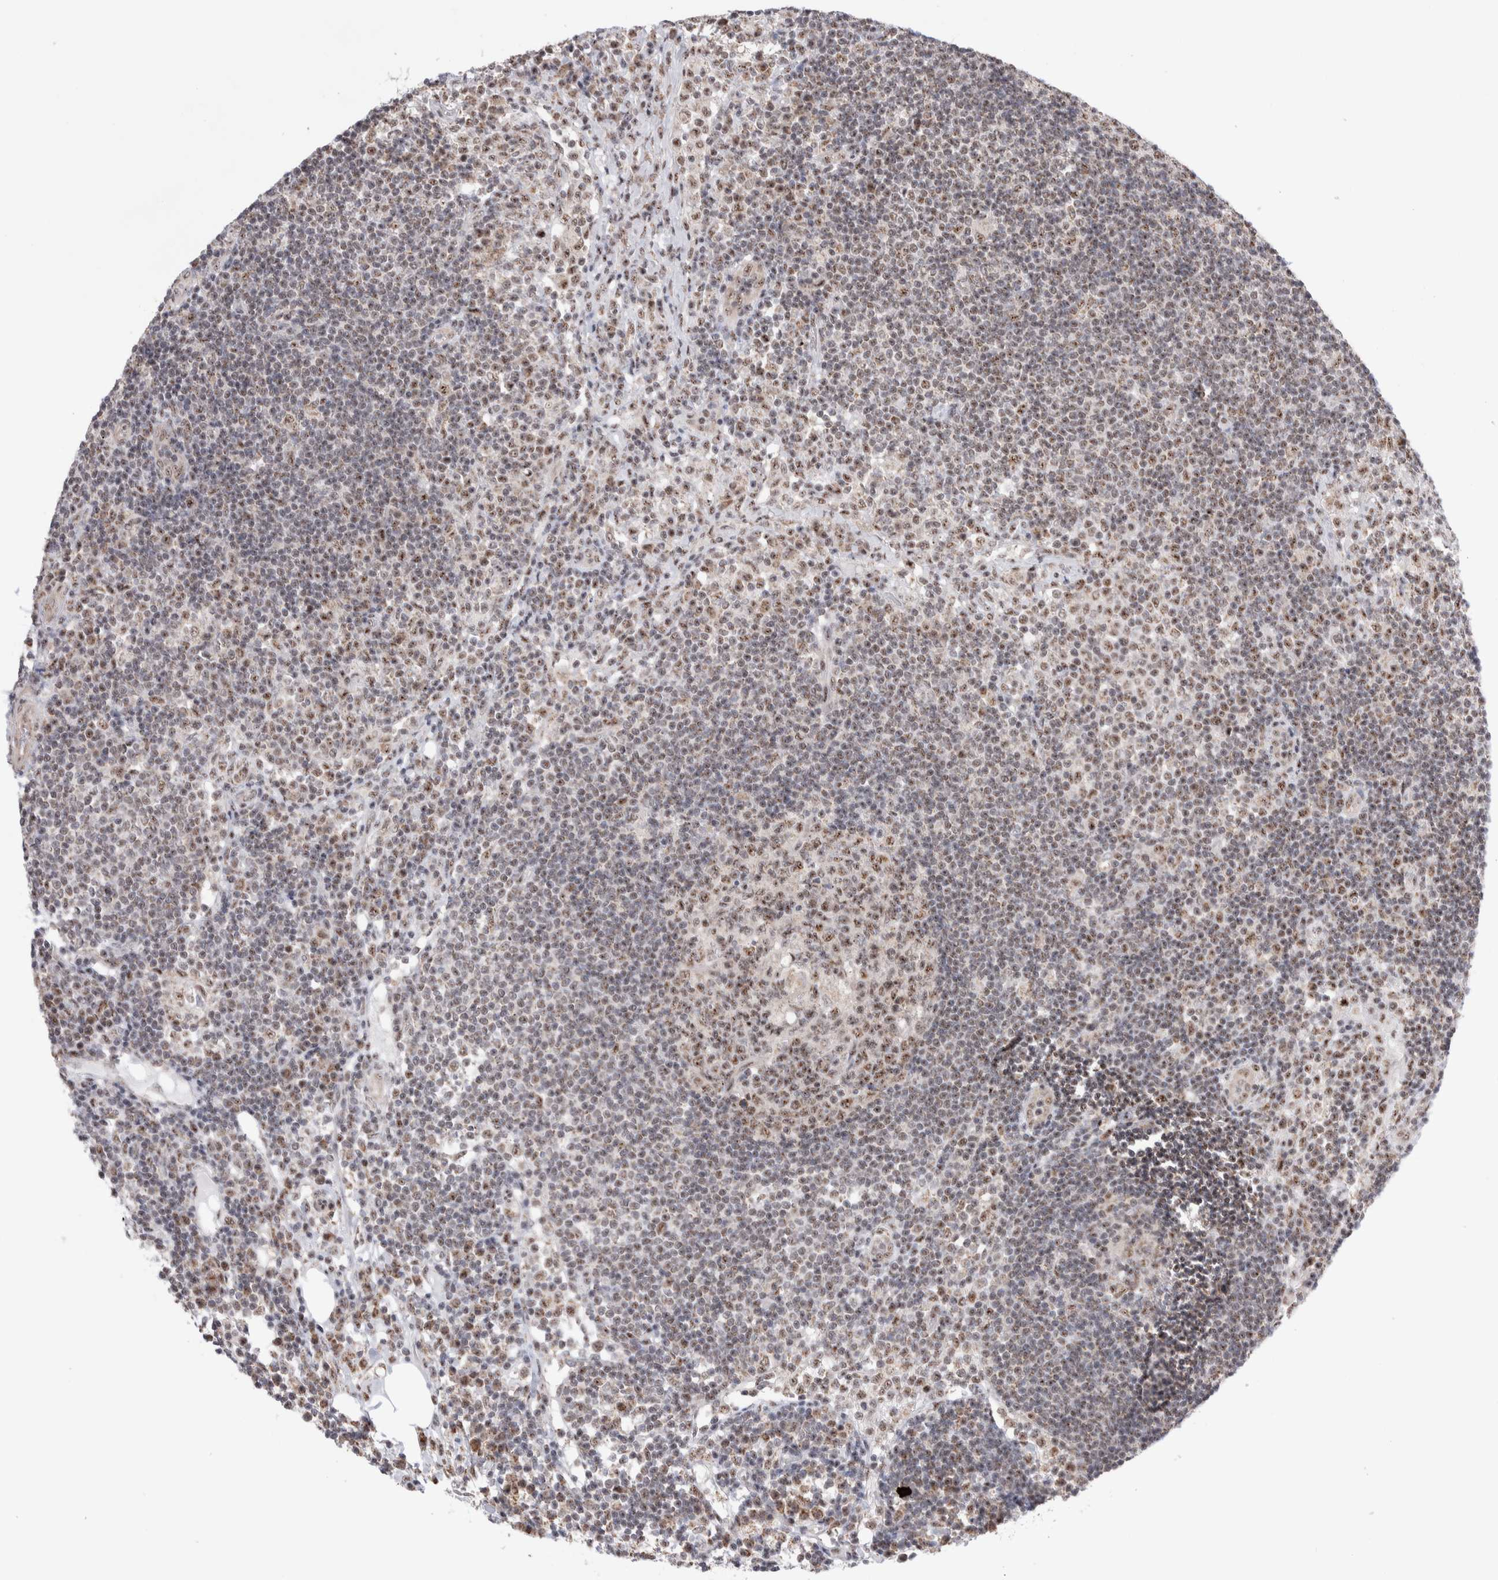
{"staining": {"intensity": "moderate", "quantity": ">75%", "location": "nuclear"}, "tissue": "lymph node", "cell_type": "Germinal center cells", "image_type": "normal", "snomed": [{"axis": "morphology", "description": "Normal tissue, NOS"}, {"axis": "topography", "description": "Lymph node"}], "caption": "An IHC image of normal tissue is shown. Protein staining in brown highlights moderate nuclear positivity in lymph node within germinal center cells.", "gene": "ZNF695", "patient": {"sex": "female", "age": 53}}